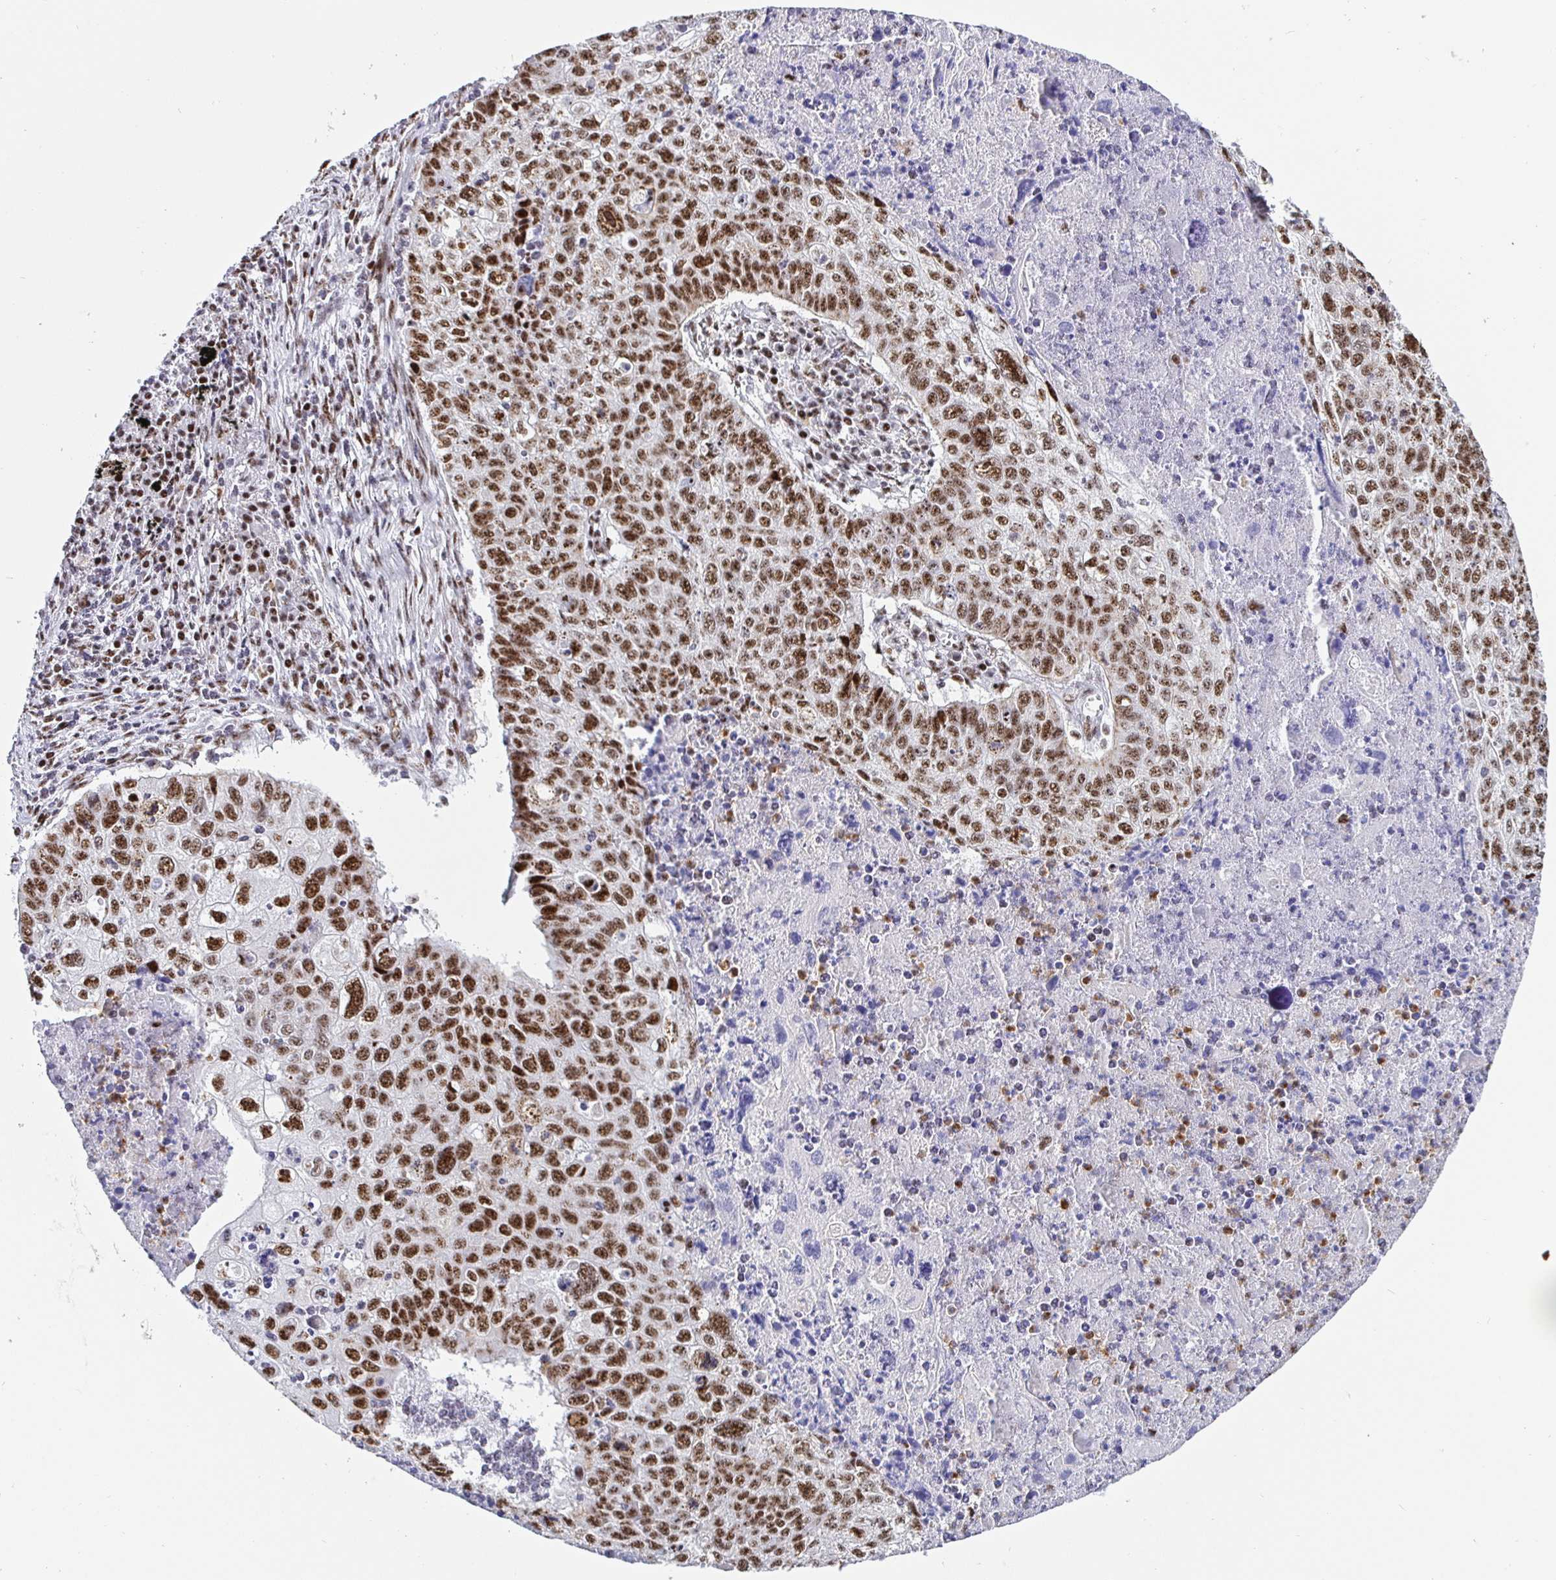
{"staining": {"intensity": "moderate", "quantity": ">75%", "location": "nuclear"}, "tissue": "lung cancer", "cell_type": "Tumor cells", "image_type": "cancer", "snomed": [{"axis": "morphology", "description": "Normal morphology"}, {"axis": "morphology", "description": "Aneuploidy"}, {"axis": "morphology", "description": "Squamous cell carcinoma, NOS"}, {"axis": "topography", "description": "Lymph node"}, {"axis": "topography", "description": "Lung"}], "caption": "Lung cancer (squamous cell carcinoma) stained with DAB IHC displays medium levels of moderate nuclear positivity in about >75% of tumor cells. Immunohistochemistry stains the protein in brown and the nuclei are stained blue.", "gene": "SETD5", "patient": {"sex": "female", "age": 76}}